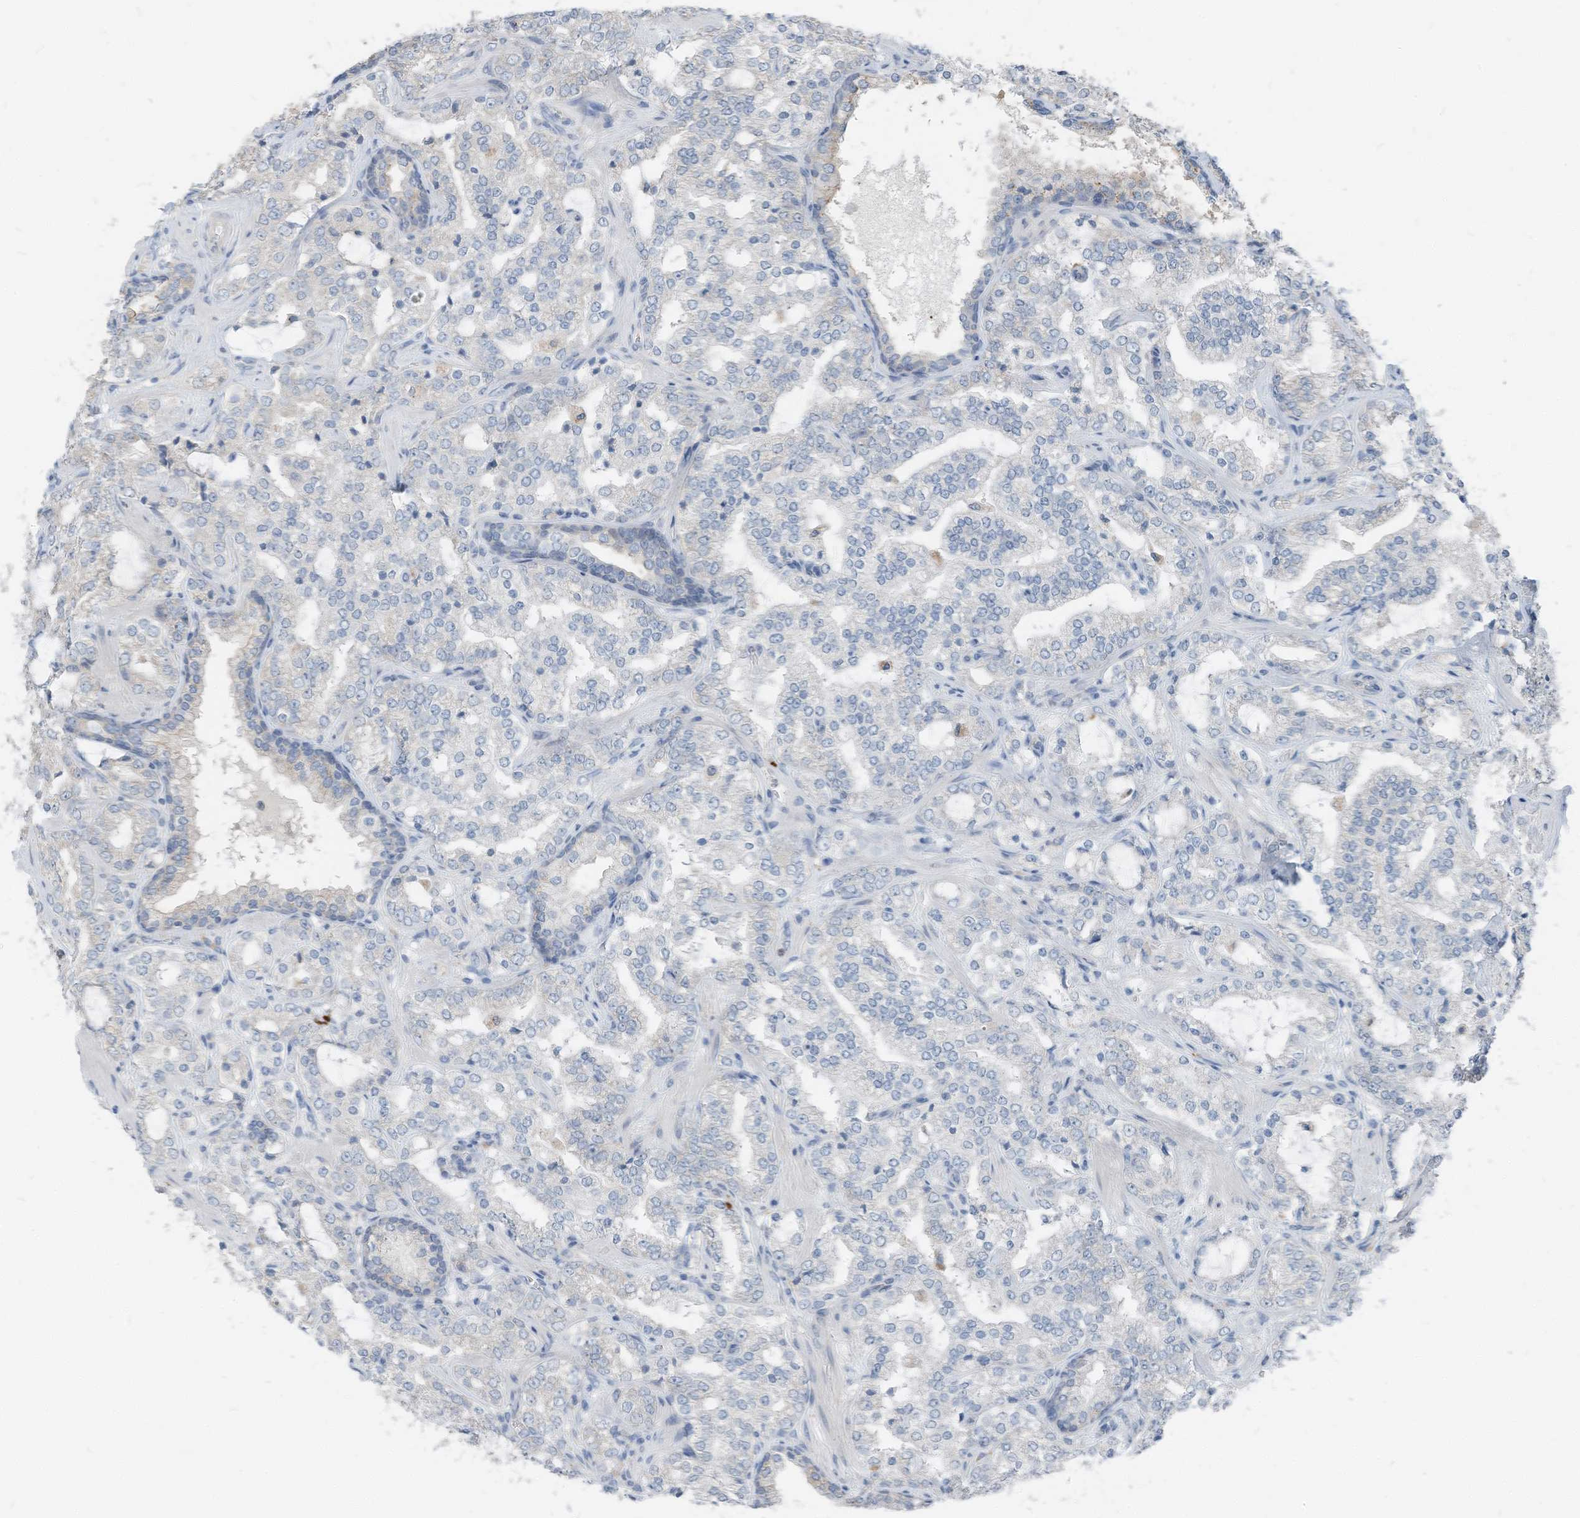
{"staining": {"intensity": "negative", "quantity": "none", "location": "none"}, "tissue": "prostate cancer", "cell_type": "Tumor cells", "image_type": "cancer", "snomed": [{"axis": "morphology", "description": "Adenocarcinoma, High grade"}, {"axis": "topography", "description": "Prostate"}], "caption": "This is an immunohistochemistry (IHC) histopathology image of high-grade adenocarcinoma (prostate). There is no staining in tumor cells.", "gene": "CHMP2B", "patient": {"sex": "male", "age": 64}}